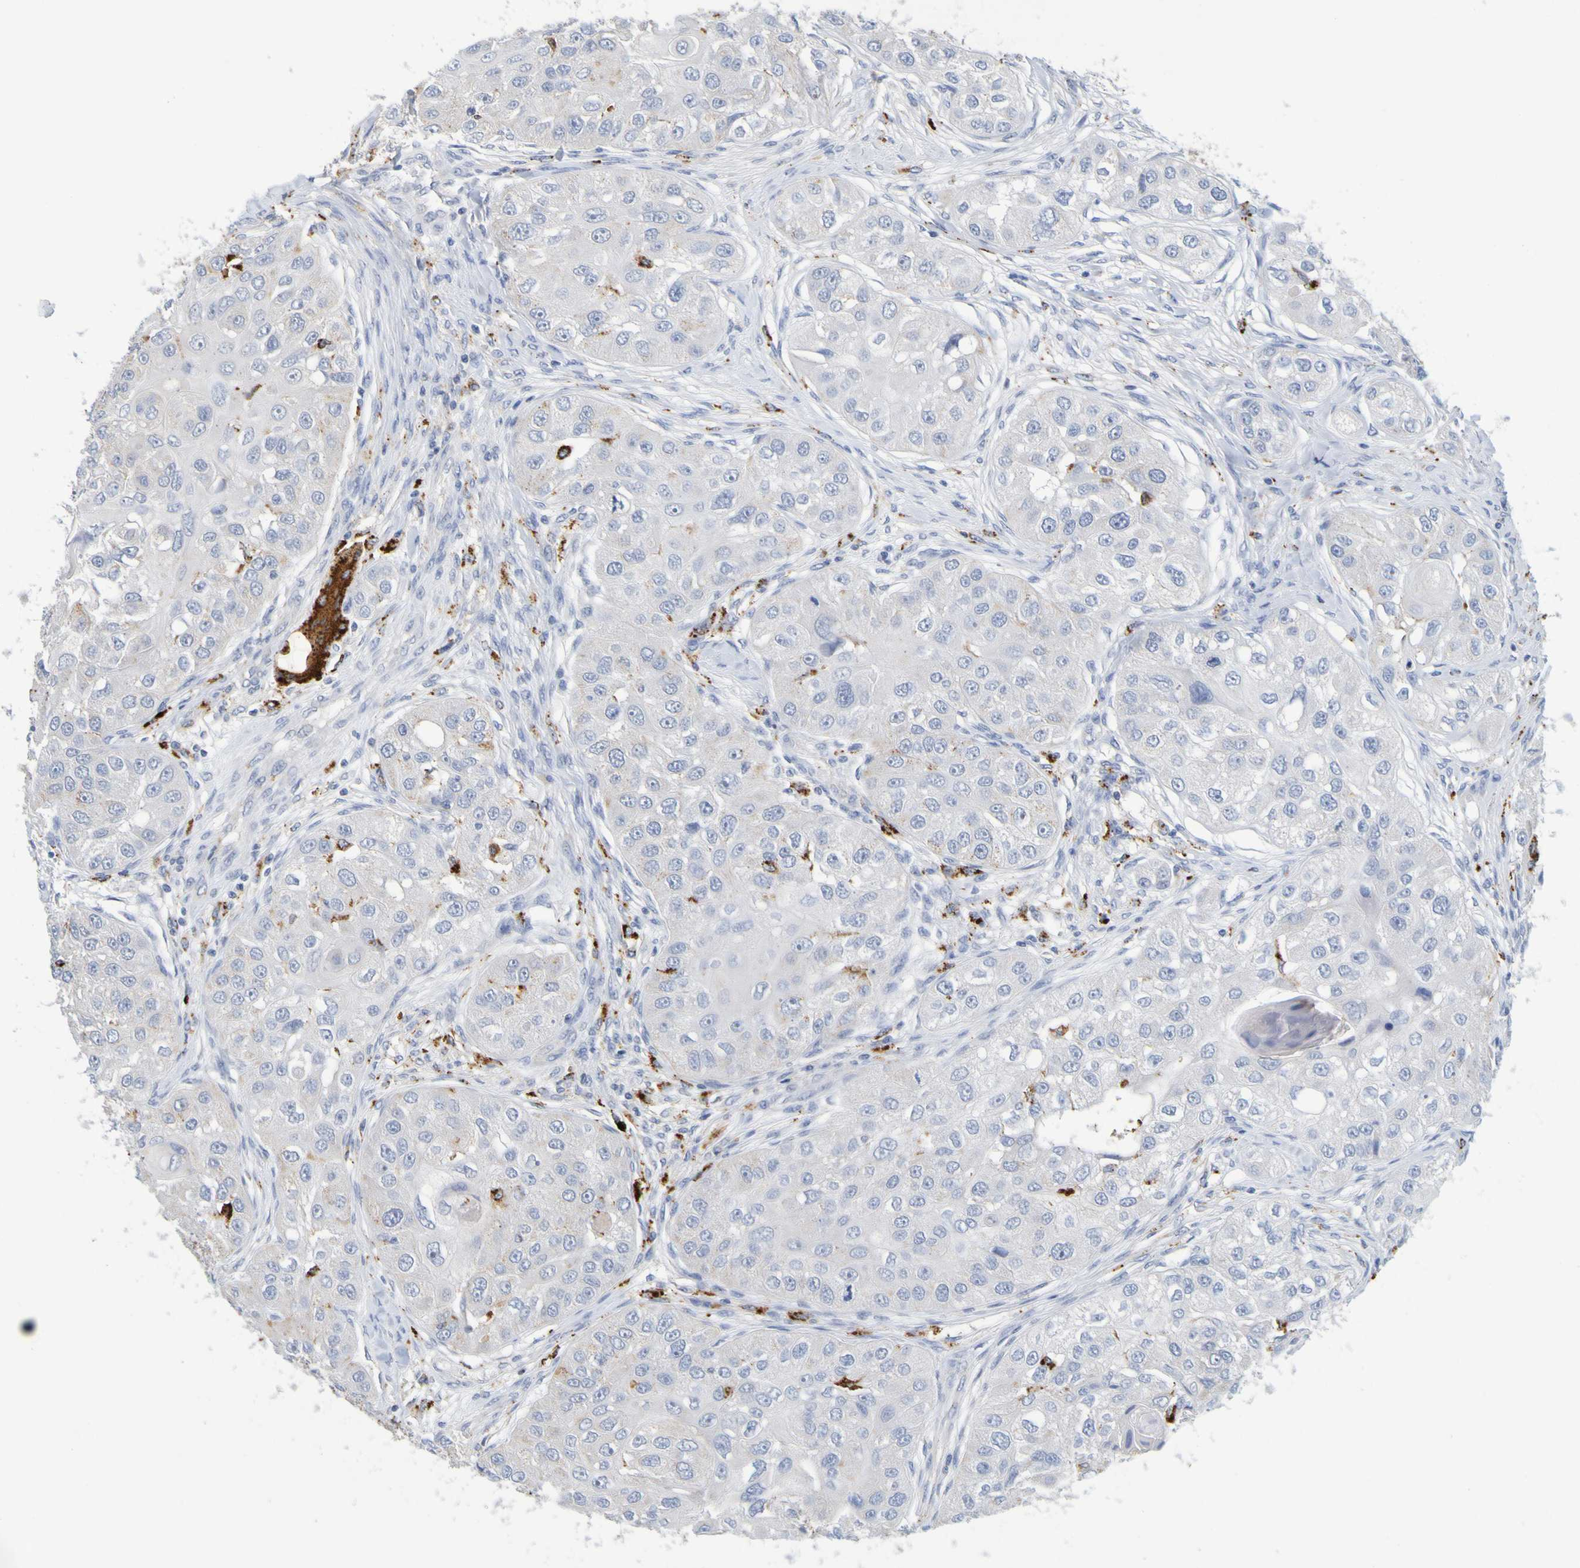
{"staining": {"intensity": "negative", "quantity": "none", "location": "none"}, "tissue": "head and neck cancer", "cell_type": "Tumor cells", "image_type": "cancer", "snomed": [{"axis": "morphology", "description": "Normal tissue, NOS"}, {"axis": "morphology", "description": "Squamous cell carcinoma, NOS"}, {"axis": "topography", "description": "Skeletal muscle"}, {"axis": "topography", "description": "Head-Neck"}], "caption": "High magnification brightfield microscopy of squamous cell carcinoma (head and neck) stained with DAB (brown) and counterstained with hematoxylin (blue): tumor cells show no significant positivity.", "gene": "TPH1", "patient": {"sex": "male", "age": 51}}